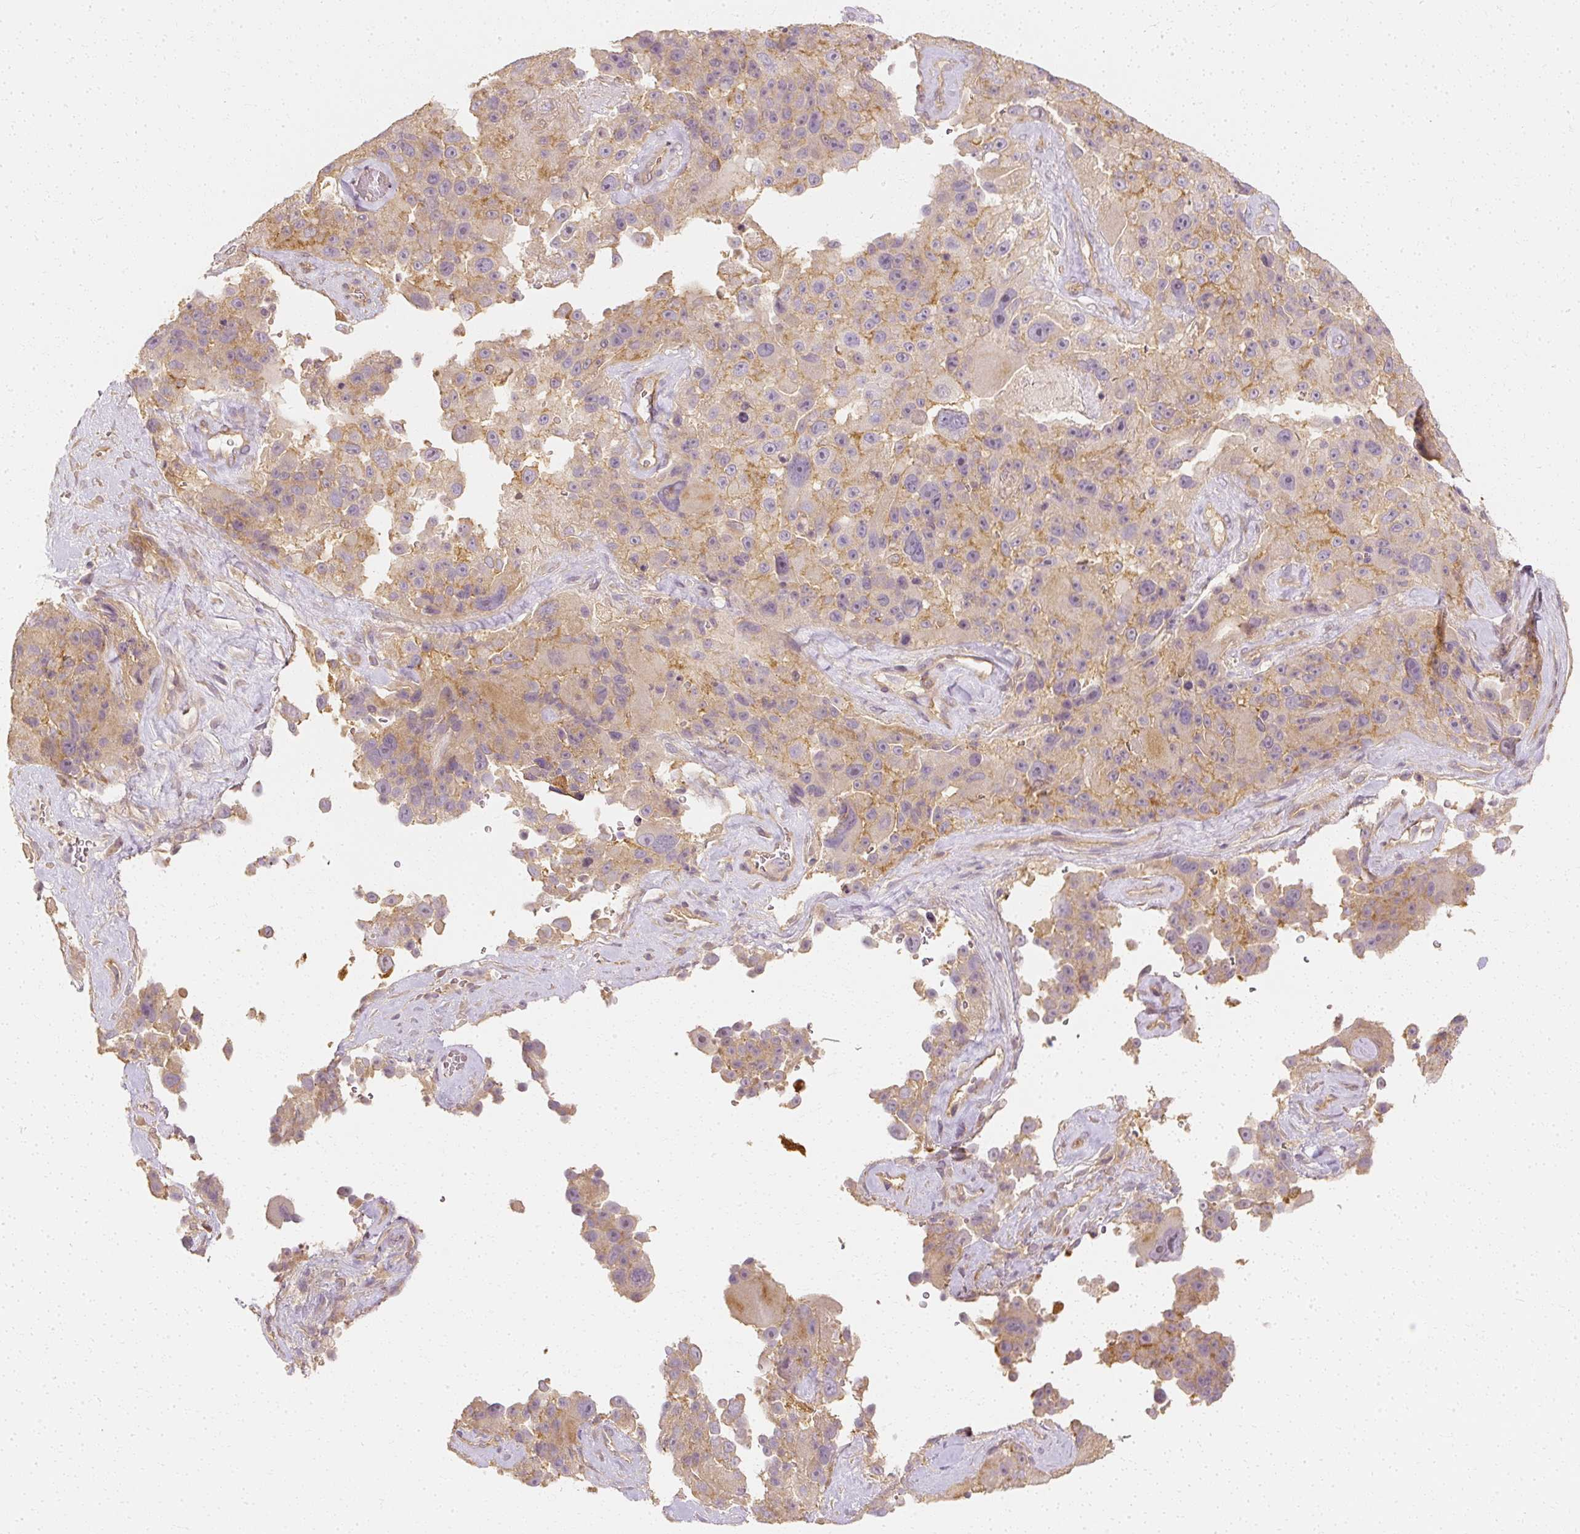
{"staining": {"intensity": "weak", "quantity": "<25%", "location": "cytoplasmic/membranous"}, "tissue": "melanoma", "cell_type": "Tumor cells", "image_type": "cancer", "snomed": [{"axis": "morphology", "description": "Malignant melanoma, Metastatic site"}, {"axis": "topography", "description": "Lymph node"}], "caption": "Melanoma stained for a protein using immunohistochemistry reveals no expression tumor cells.", "gene": "GNAQ", "patient": {"sex": "male", "age": 62}}